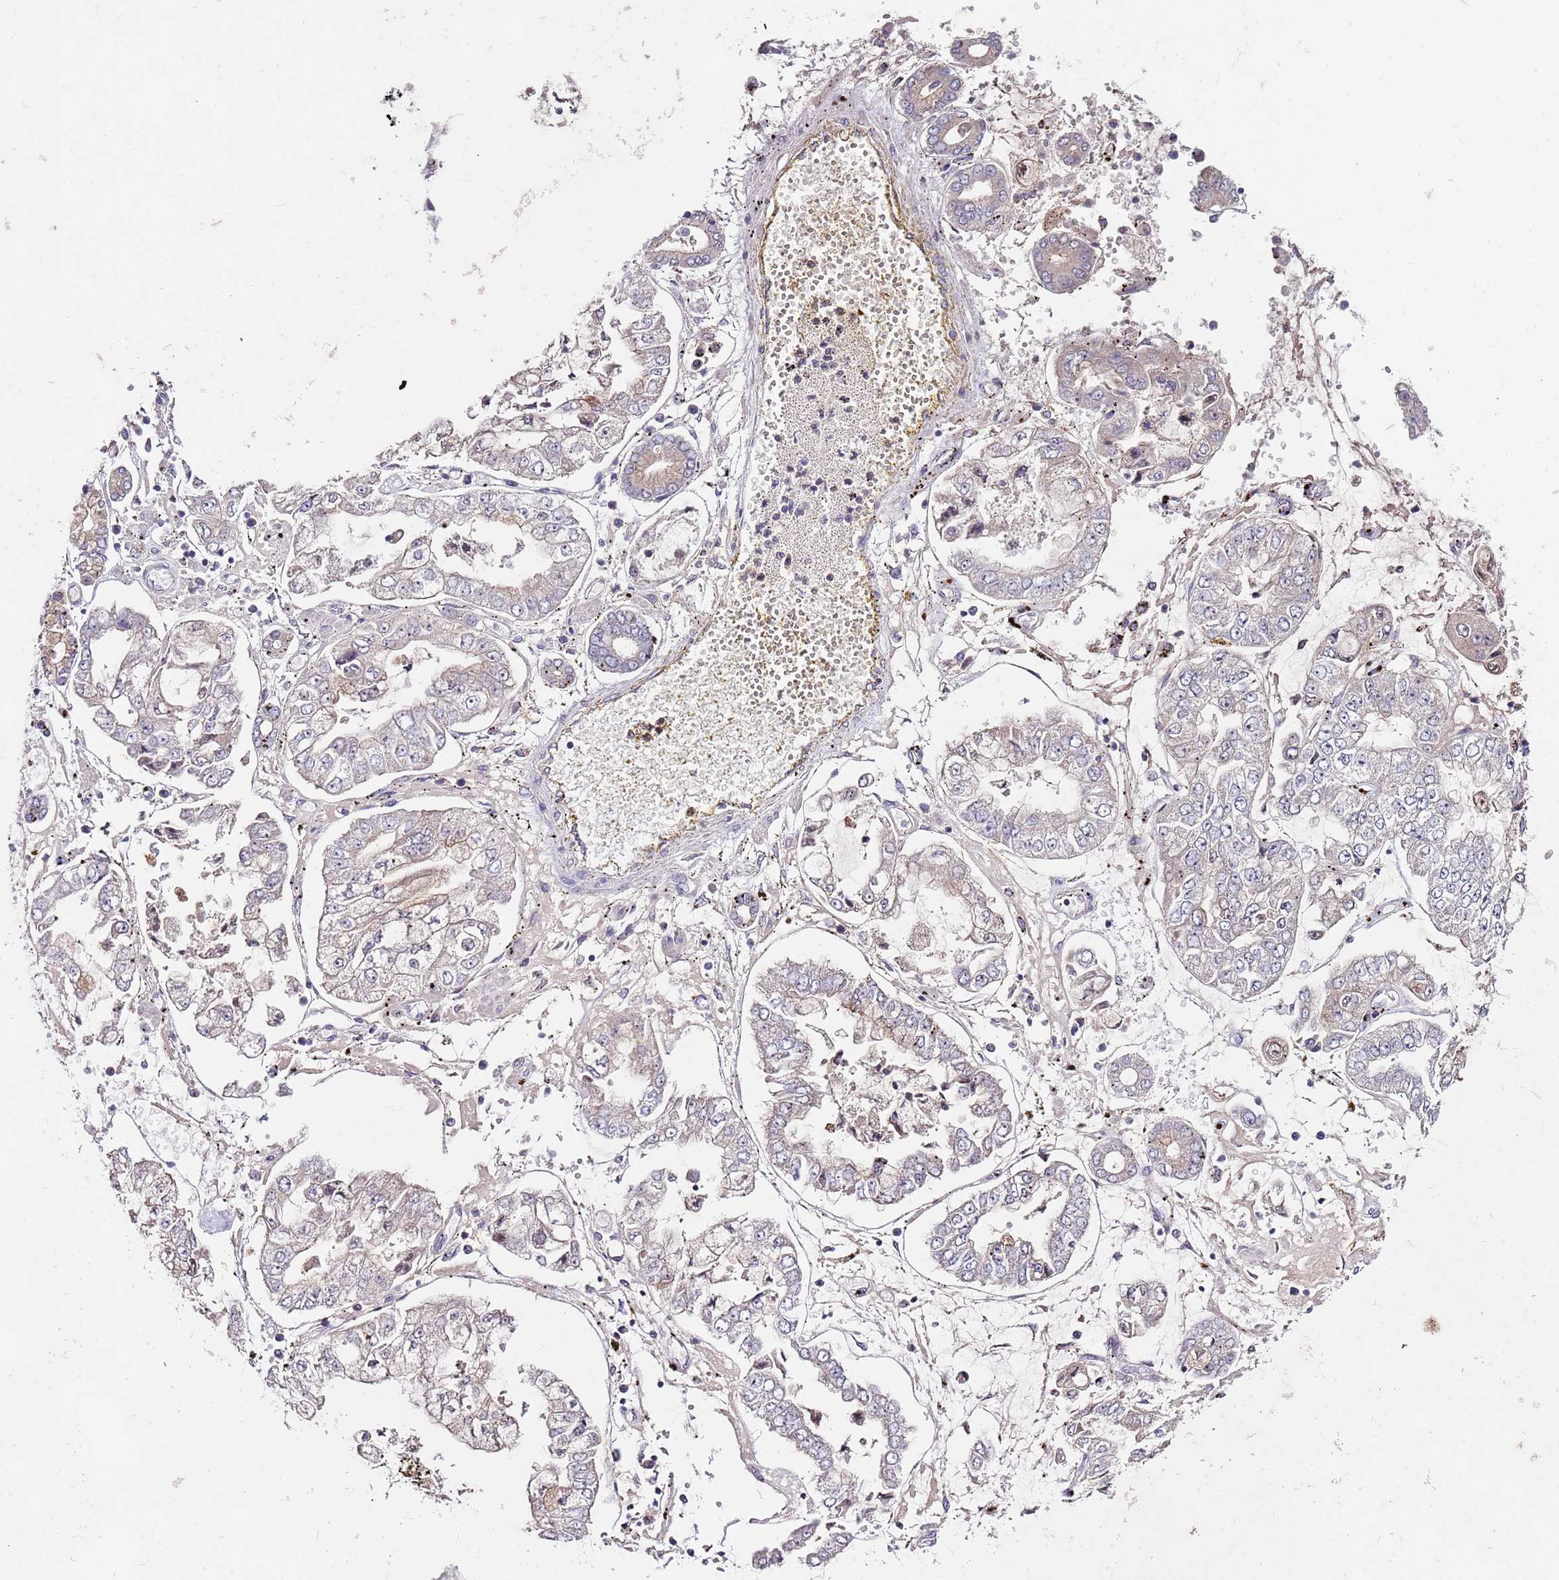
{"staining": {"intensity": "negative", "quantity": "none", "location": "none"}, "tissue": "stomach cancer", "cell_type": "Tumor cells", "image_type": "cancer", "snomed": [{"axis": "morphology", "description": "Adenocarcinoma, NOS"}, {"axis": "topography", "description": "Stomach"}], "caption": "Human stomach cancer (adenocarcinoma) stained for a protein using immunohistochemistry shows no staining in tumor cells.", "gene": "NRDE2", "patient": {"sex": "male", "age": 76}}